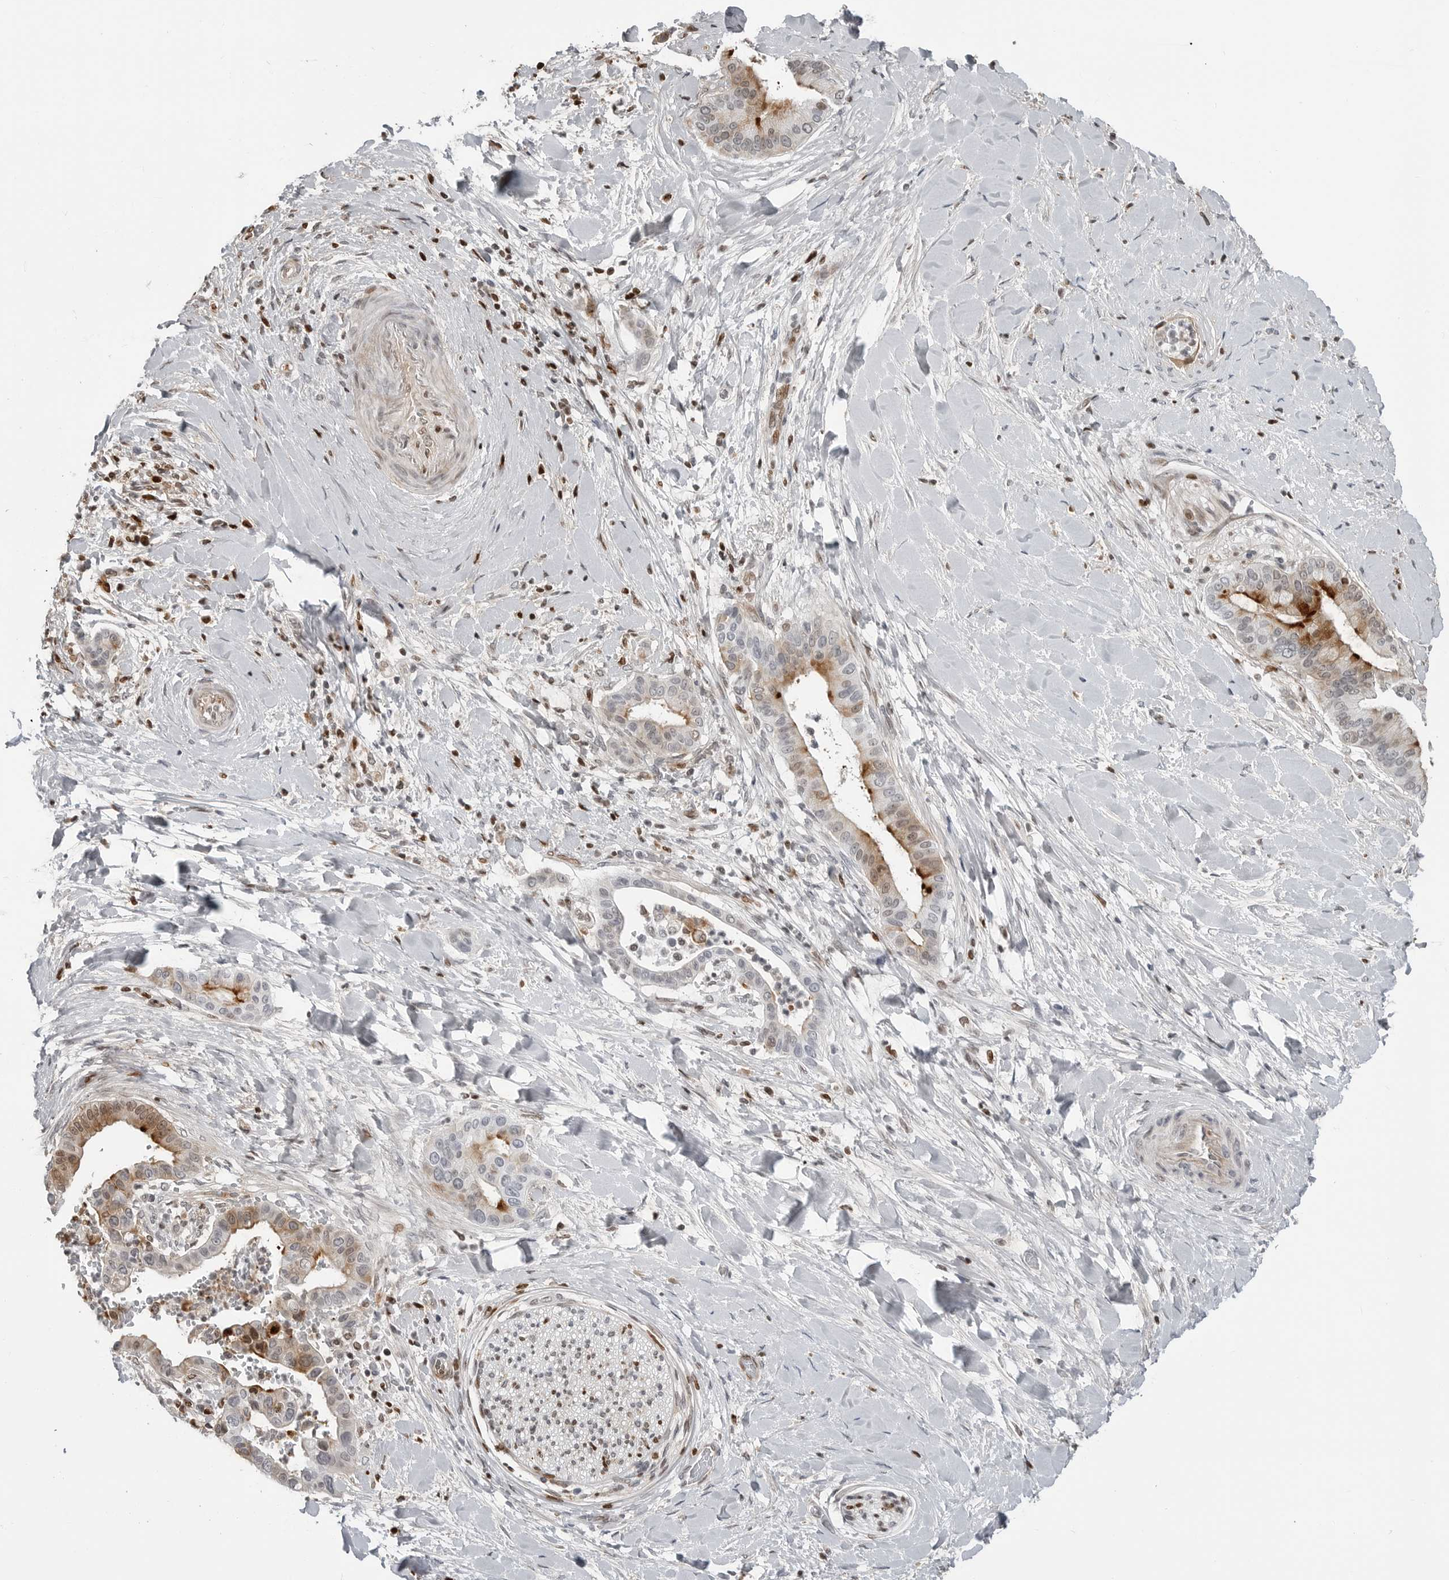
{"staining": {"intensity": "moderate", "quantity": "<25%", "location": "cytoplasmic/membranous"}, "tissue": "liver cancer", "cell_type": "Tumor cells", "image_type": "cancer", "snomed": [{"axis": "morphology", "description": "Cholangiocarcinoma"}, {"axis": "topography", "description": "Liver"}], "caption": "Liver cancer stained for a protein demonstrates moderate cytoplasmic/membranous positivity in tumor cells.", "gene": "CXCR5", "patient": {"sex": "female", "age": 54}}